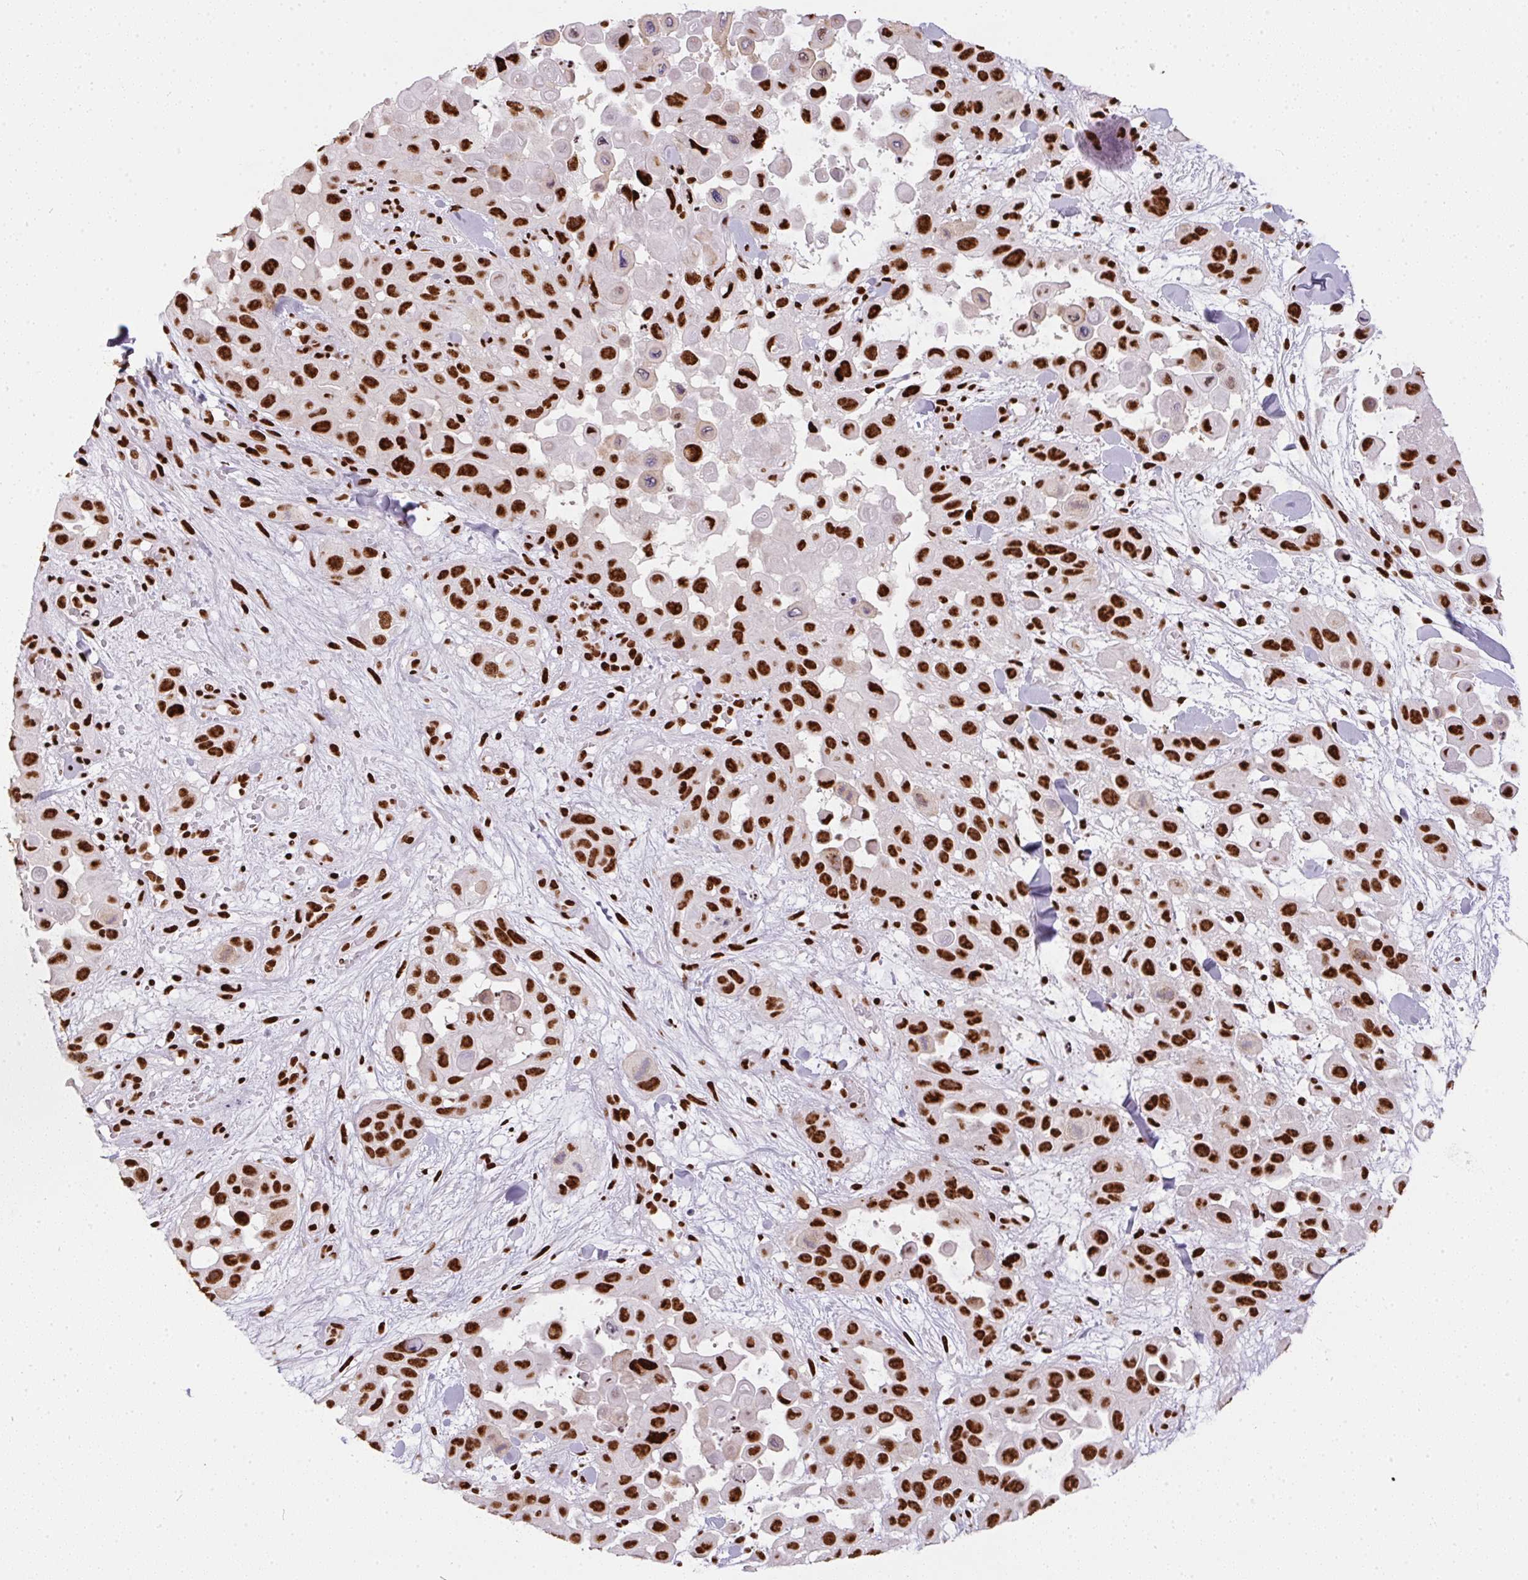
{"staining": {"intensity": "strong", "quantity": ">75%", "location": "nuclear"}, "tissue": "skin cancer", "cell_type": "Tumor cells", "image_type": "cancer", "snomed": [{"axis": "morphology", "description": "Squamous cell carcinoma, NOS"}, {"axis": "topography", "description": "Skin"}], "caption": "Tumor cells show strong nuclear staining in about >75% of cells in squamous cell carcinoma (skin).", "gene": "PAGE3", "patient": {"sex": "male", "age": 81}}